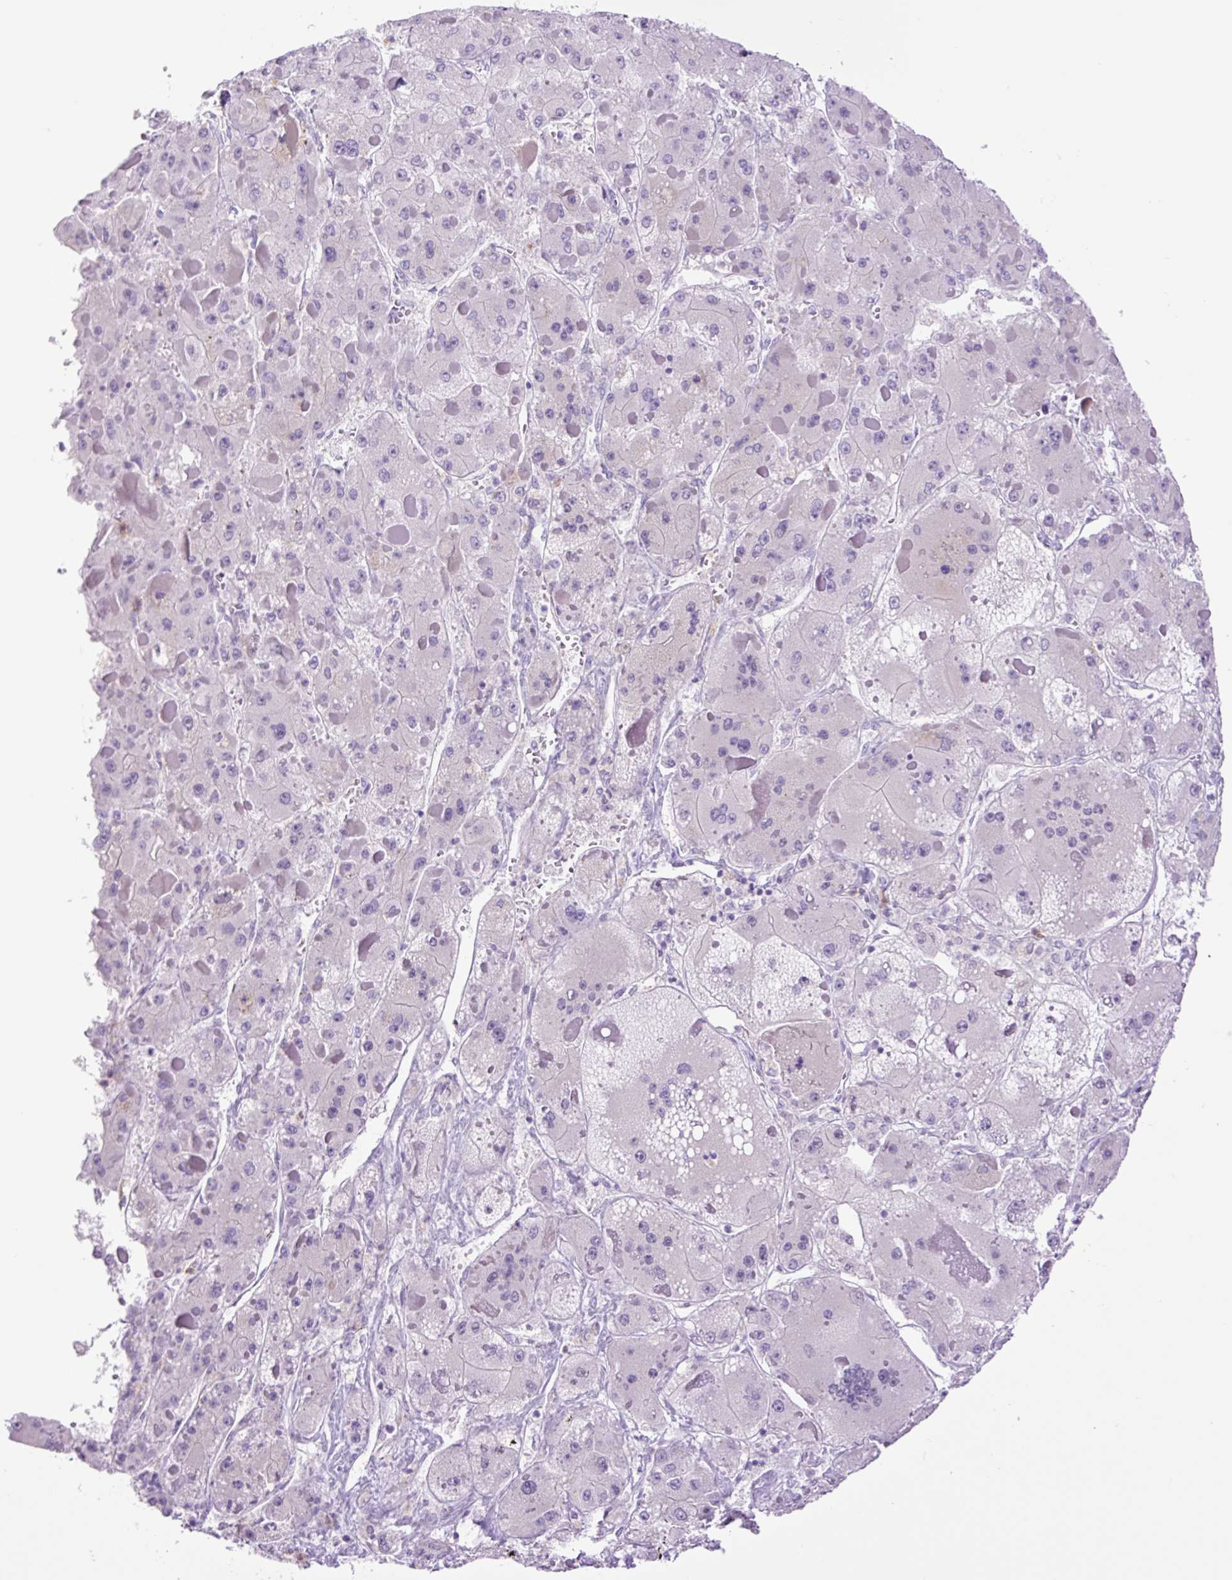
{"staining": {"intensity": "negative", "quantity": "none", "location": "none"}, "tissue": "liver cancer", "cell_type": "Tumor cells", "image_type": "cancer", "snomed": [{"axis": "morphology", "description": "Carcinoma, Hepatocellular, NOS"}, {"axis": "topography", "description": "Liver"}], "caption": "Histopathology image shows no significant protein positivity in tumor cells of liver hepatocellular carcinoma.", "gene": "MFSD3", "patient": {"sex": "female", "age": 73}}